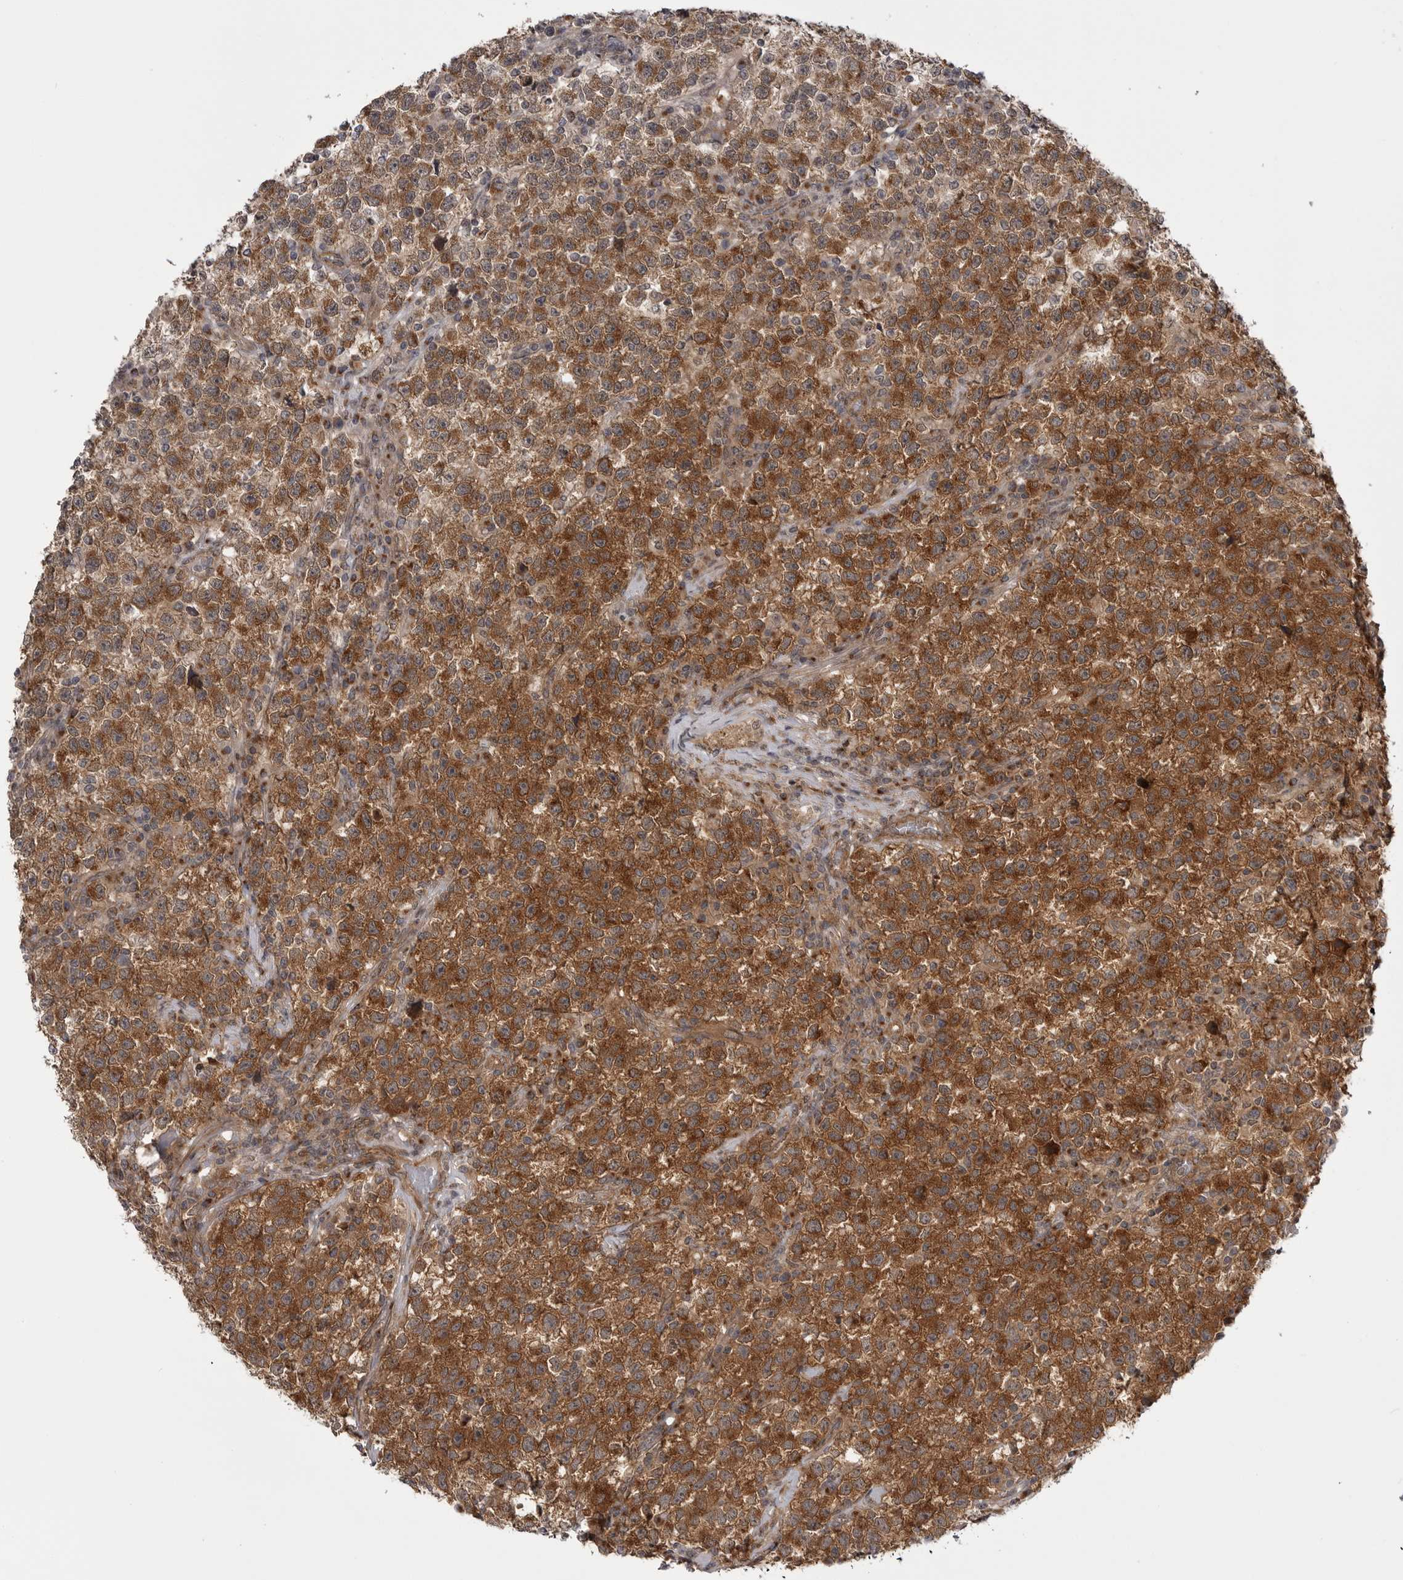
{"staining": {"intensity": "strong", "quantity": ">75%", "location": "cytoplasmic/membranous"}, "tissue": "testis cancer", "cell_type": "Tumor cells", "image_type": "cancer", "snomed": [{"axis": "morphology", "description": "Seminoma, NOS"}, {"axis": "topography", "description": "Testis"}], "caption": "Testis cancer stained for a protein reveals strong cytoplasmic/membranous positivity in tumor cells.", "gene": "PDCL", "patient": {"sex": "male", "age": 22}}